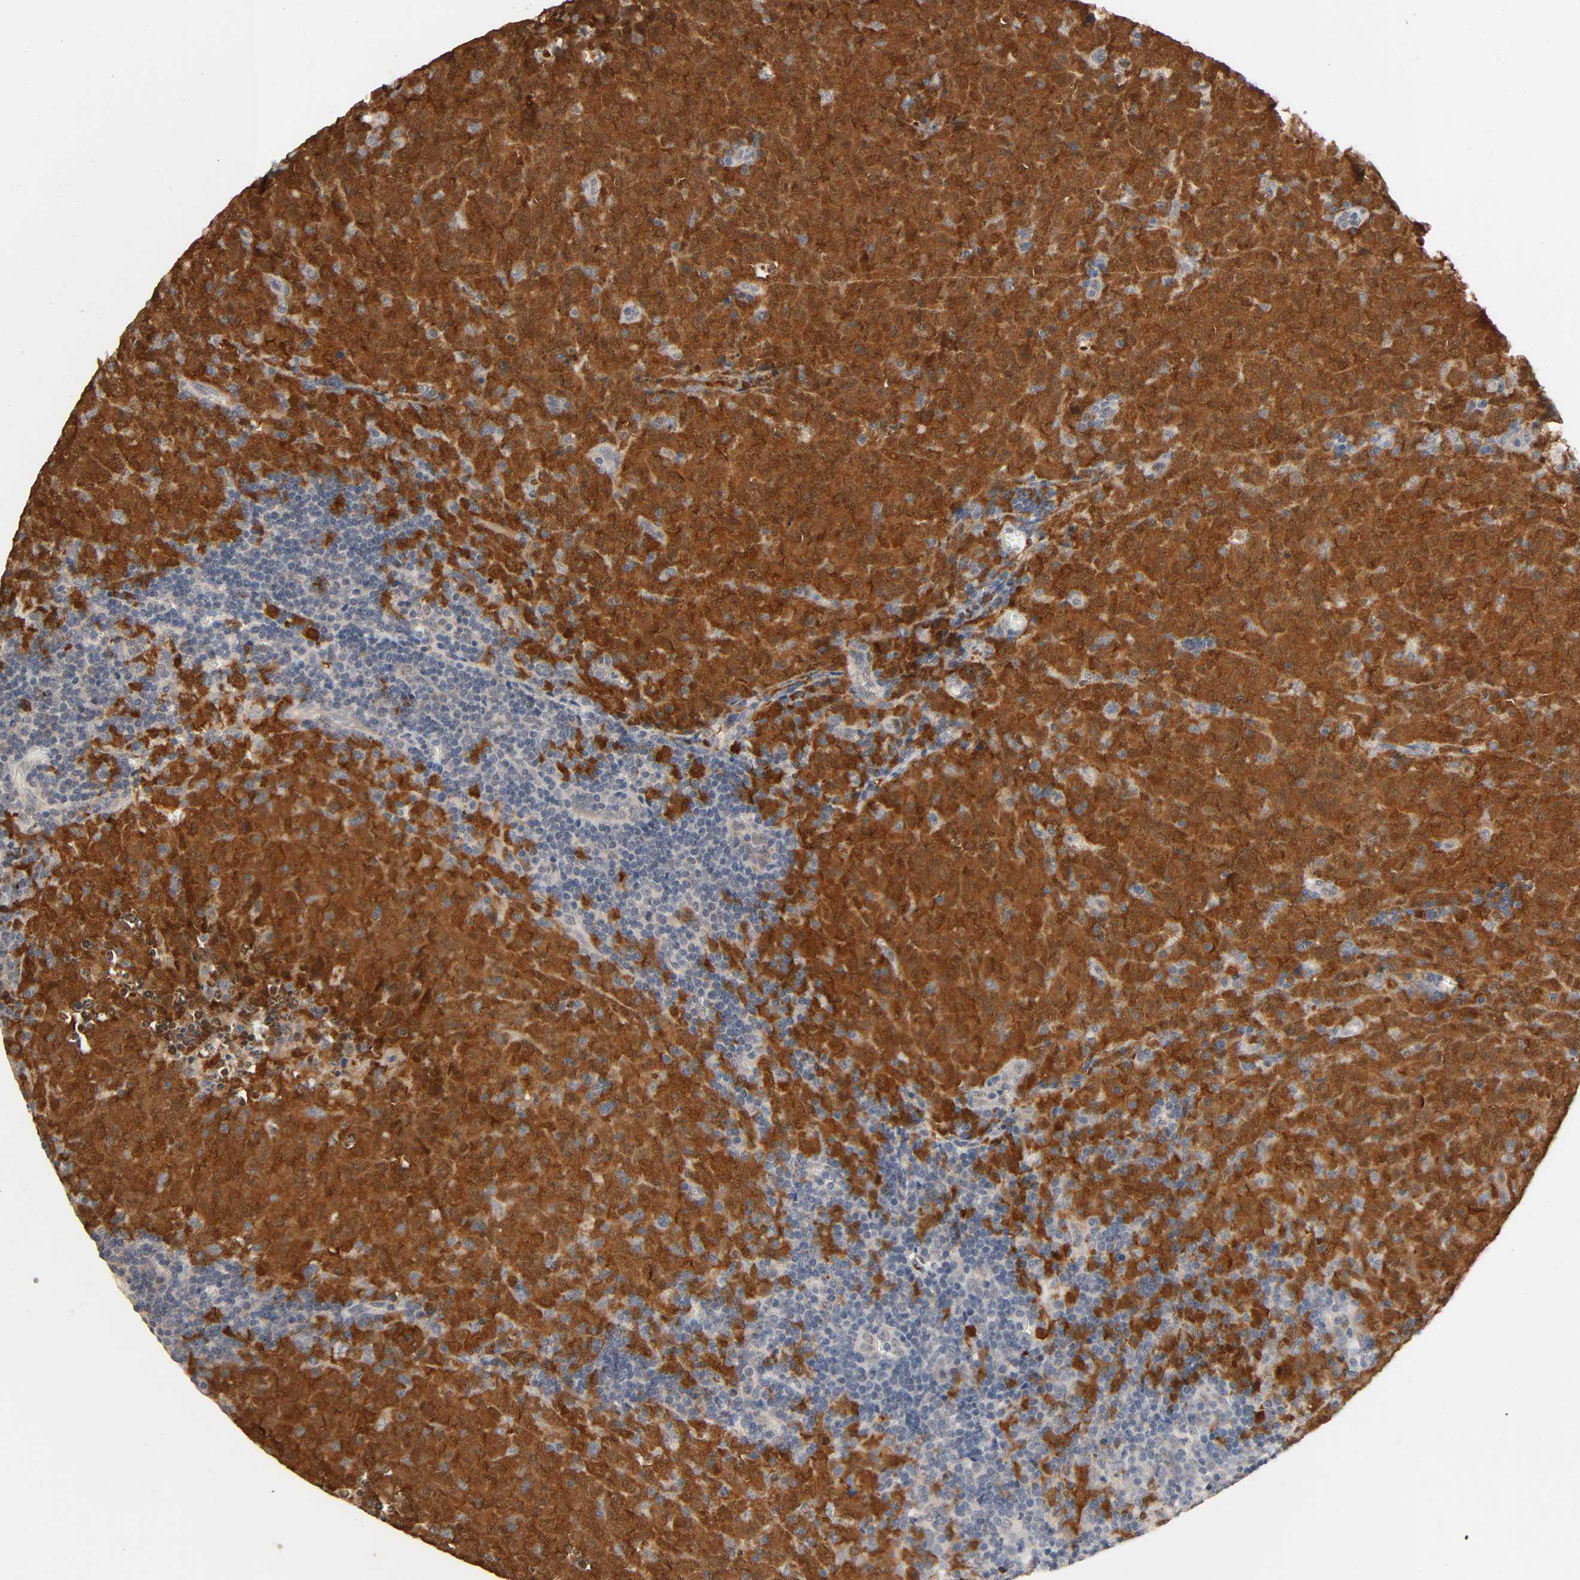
{"staining": {"intensity": "strong", "quantity": ">75%", "location": "cytoplasmic/membranous"}, "tissue": "lymphoma", "cell_type": "Tumor cells", "image_type": "cancer", "snomed": [{"axis": "morphology", "description": "Malignant lymphoma, non-Hodgkin's type, High grade"}, {"axis": "topography", "description": "Tonsil"}], "caption": "Human malignant lymphoma, non-Hodgkin's type (high-grade) stained with a brown dye reveals strong cytoplasmic/membranous positive staining in about >75% of tumor cells.", "gene": "MAGEA8", "patient": {"sex": "female", "age": 36}}